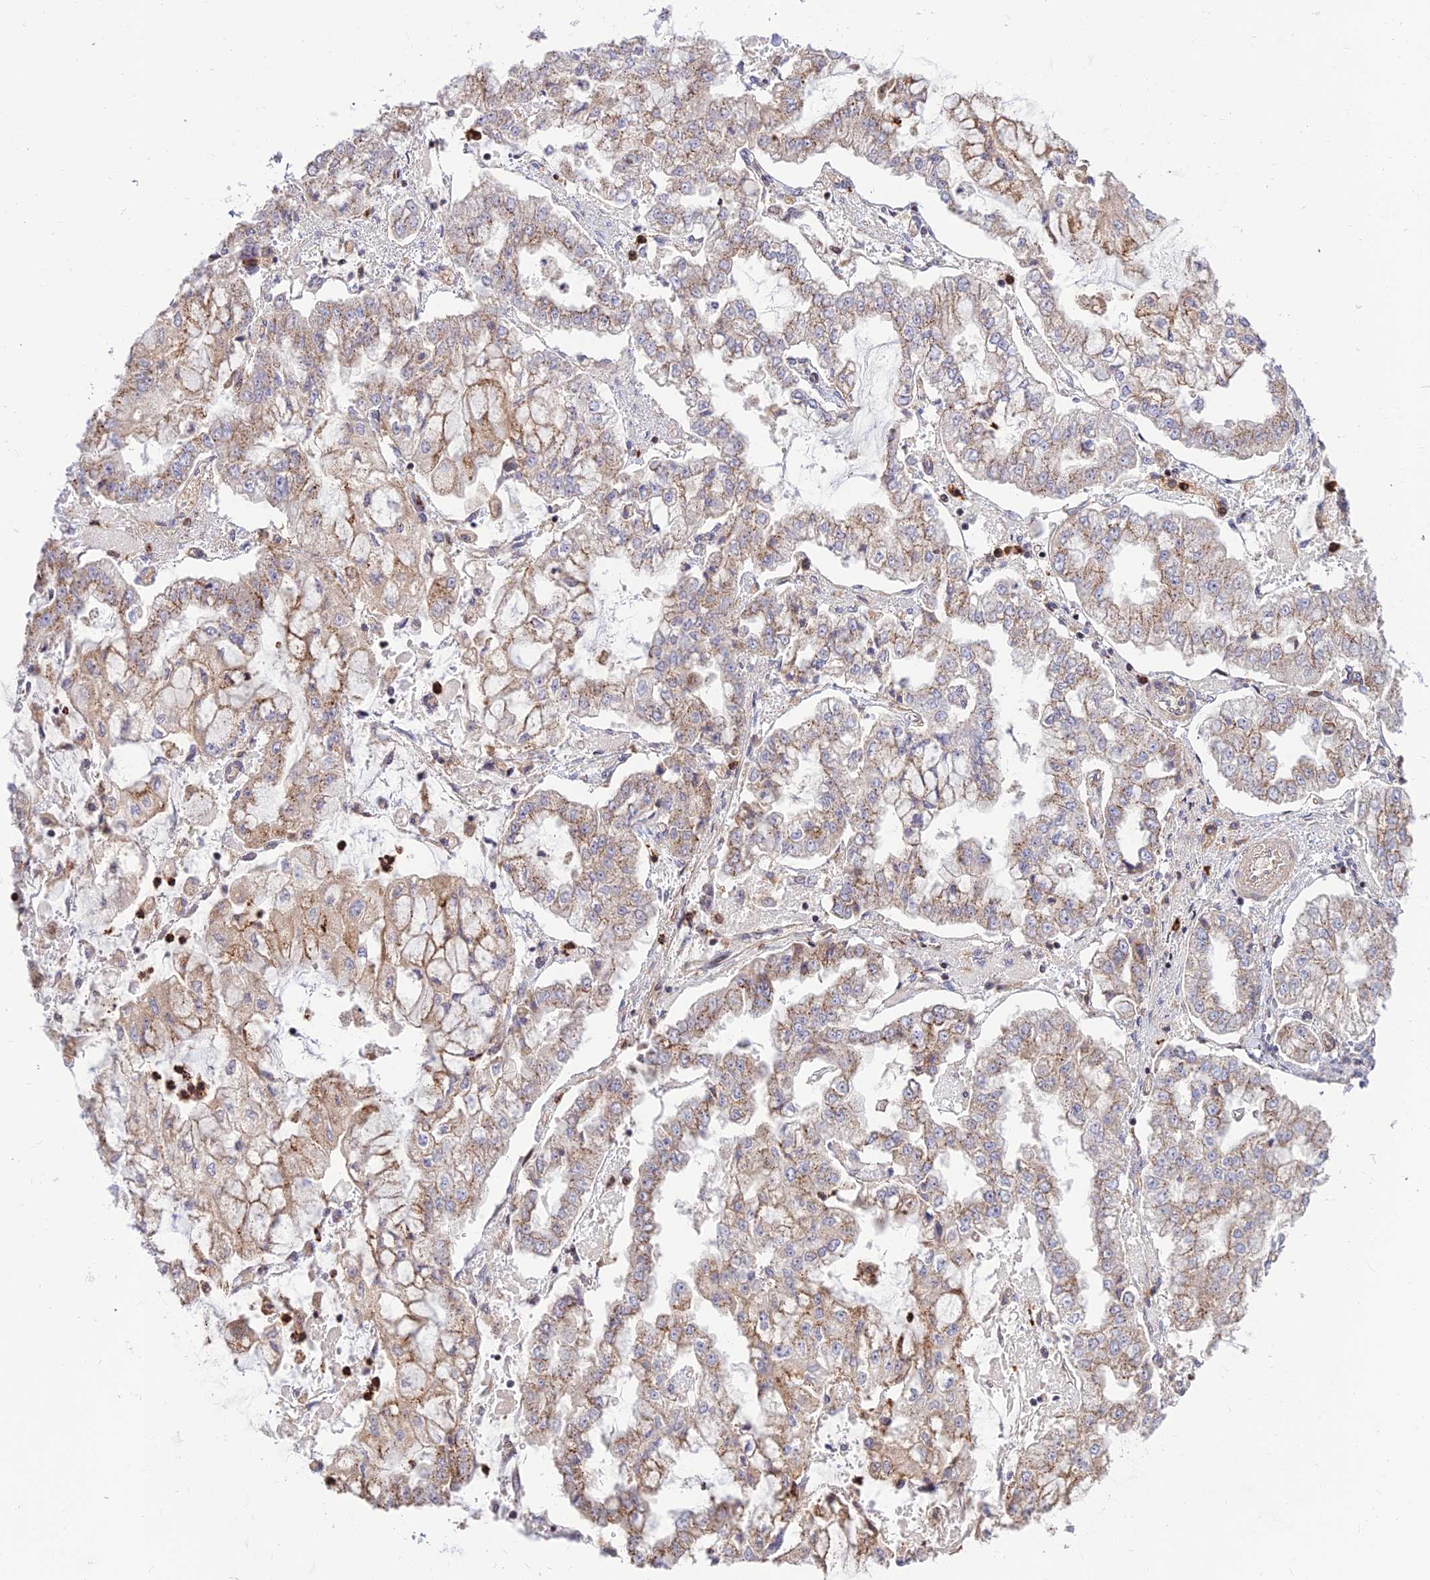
{"staining": {"intensity": "moderate", "quantity": "25%-75%", "location": "cytoplasmic/membranous"}, "tissue": "stomach cancer", "cell_type": "Tumor cells", "image_type": "cancer", "snomed": [{"axis": "morphology", "description": "Adenocarcinoma, NOS"}, {"axis": "topography", "description": "Stomach"}], "caption": "The photomicrograph shows immunohistochemical staining of stomach adenocarcinoma. There is moderate cytoplasmic/membranous expression is present in about 25%-75% of tumor cells.", "gene": "FAM186B", "patient": {"sex": "male", "age": 76}}